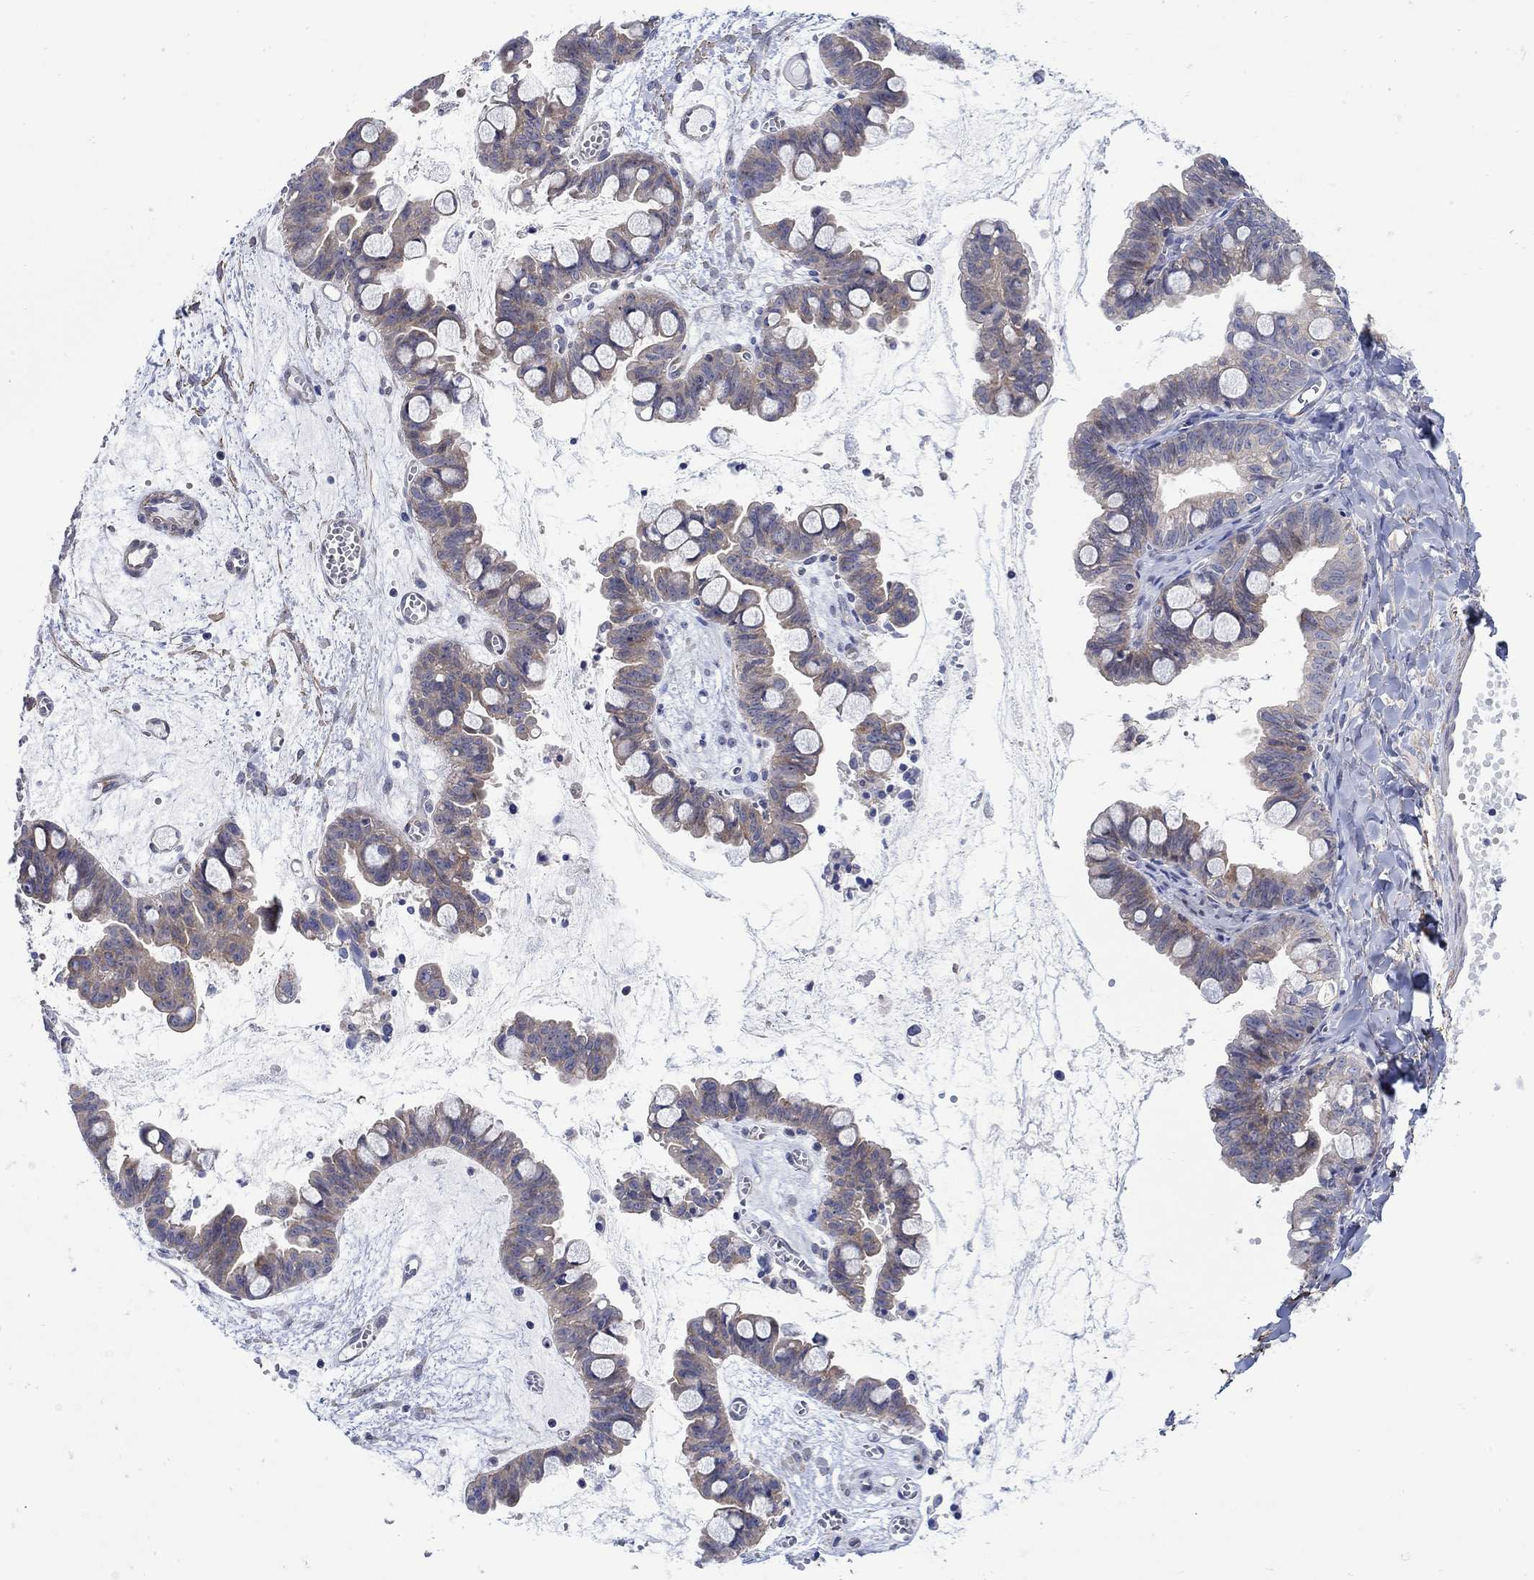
{"staining": {"intensity": "weak", "quantity": "<25%", "location": "cytoplasmic/membranous"}, "tissue": "ovarian cancer", "cell_type": "Tumor cells", "image_type": "cancer", "snomed": [{"axis": "morphology", "description": "Cystadenocarcinoma, mucinous, NOS"}, {"axis": "topography", "description": "Ovary"}], "caption": "Protein analysis of ovarian mucinous cystadenocarcinoma displays no significant staining in tumor cells. (Immunohistochemistry, brightfield microscopy, high magnification).", "gene": "SCN7A", "patient": {"sex": "female", "age": 63}}